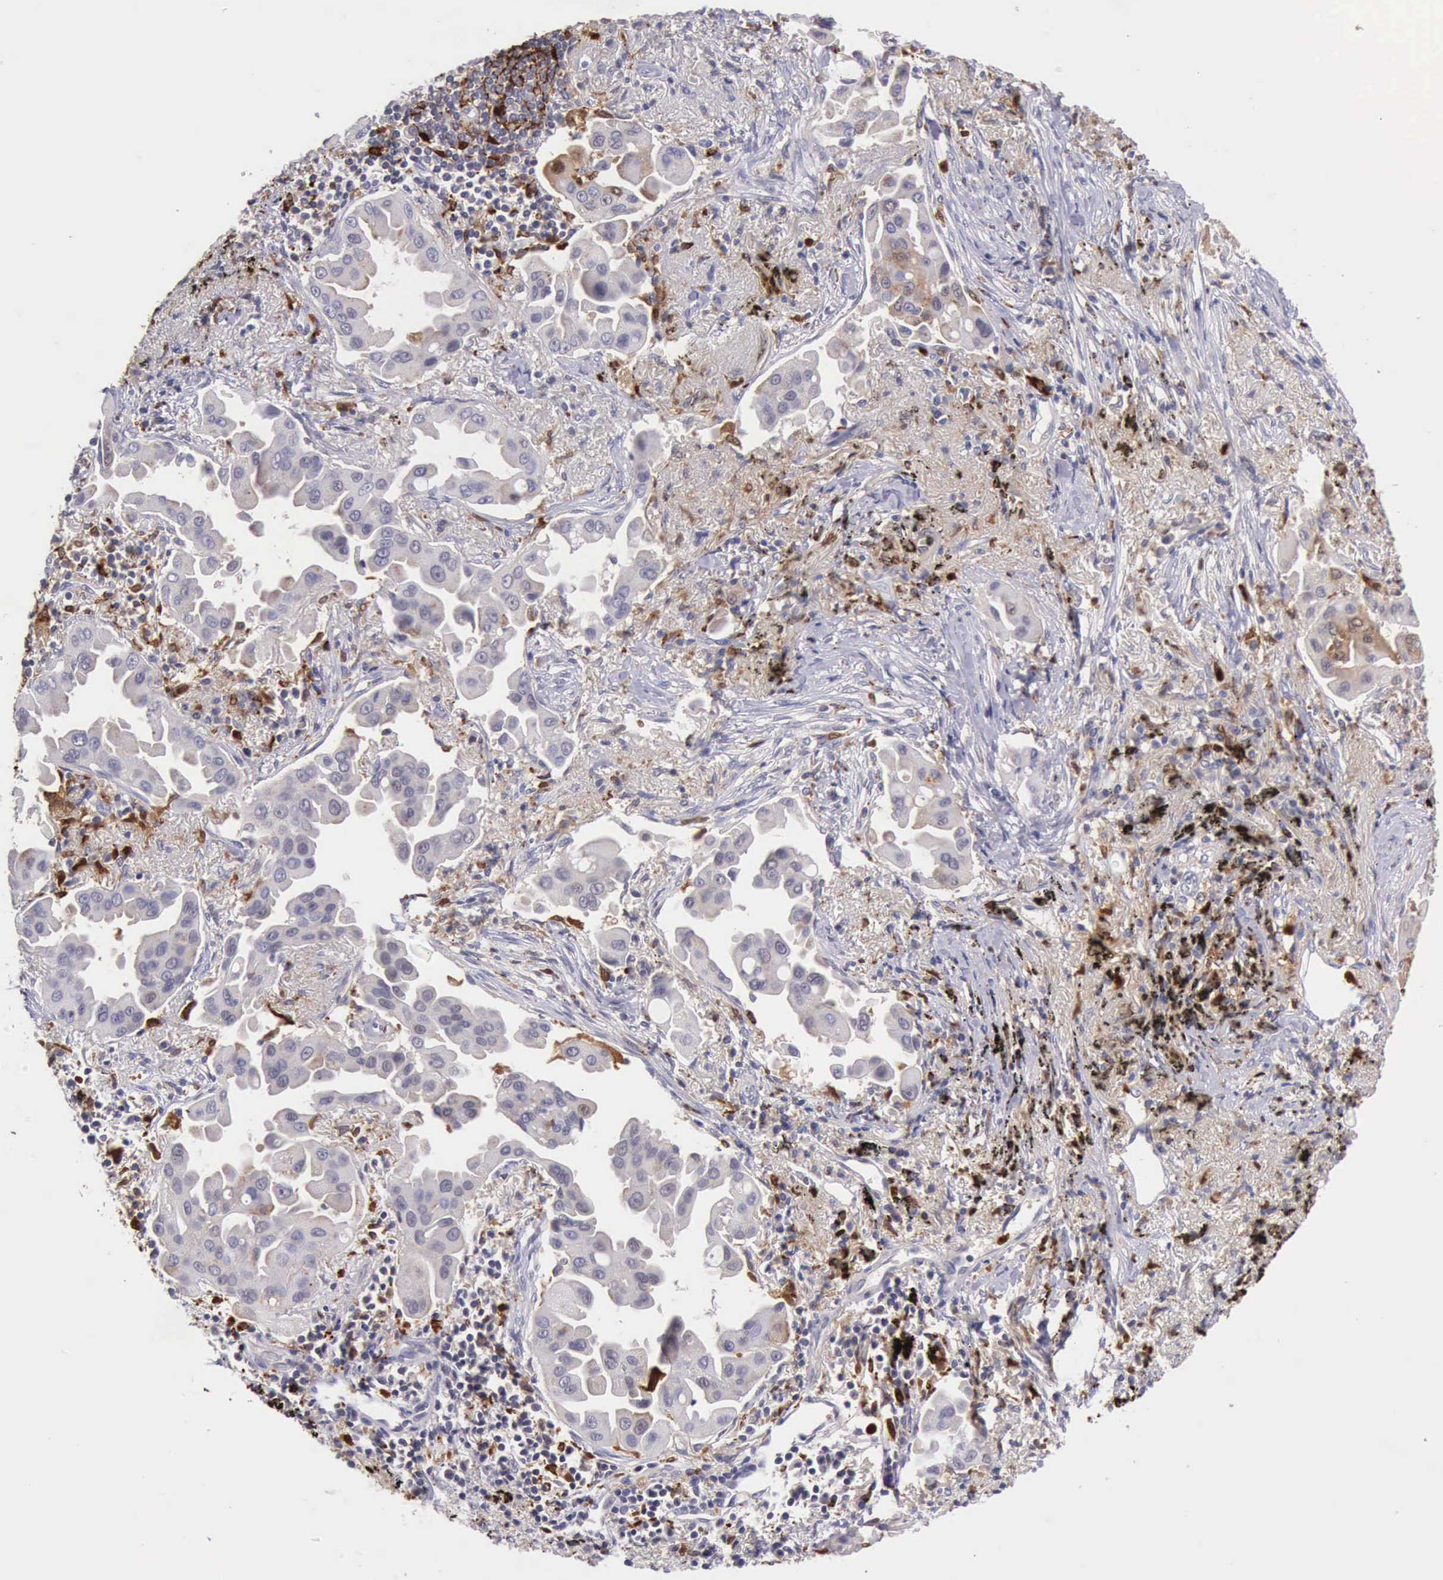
{"staining": {"intensity": "negative", "quantity": "none", "location": "none"}, "tissue": "lung cancer", "cell_type": "Tumor cells", "image_type": "cancer", "snomed": [{"axis": "morphology", "description": "Adenocarcinoma, NOS"}, {"axis": "topography", "description": "Lung"}], "caption": "There is no significant positivity in tumor cells of adenocarcinoma (lung).", "gene": "CSTA", "patient": {"sex": "male", "age": 68}}